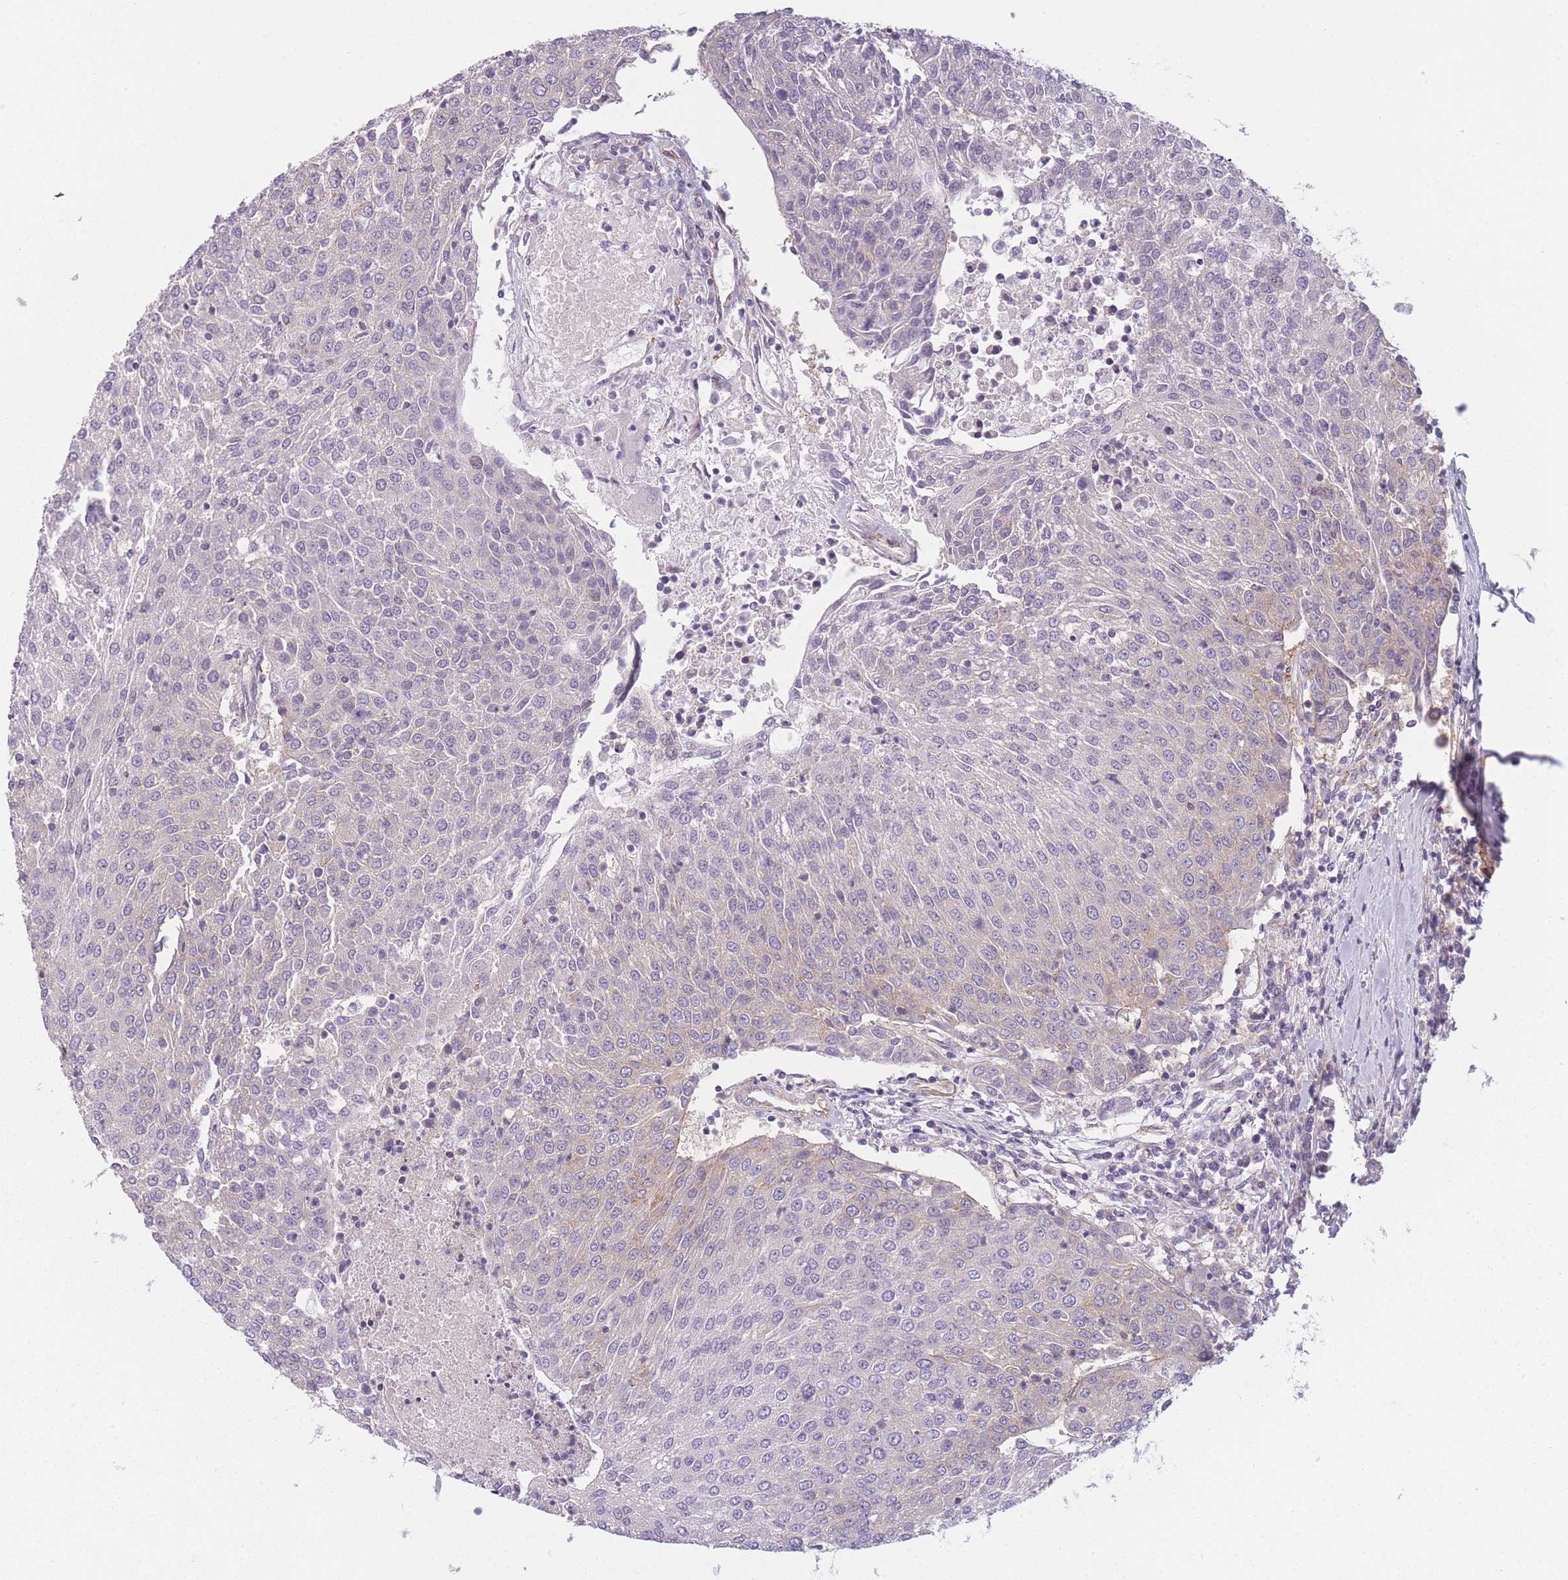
{"staining": {"intensity": "negative", "quantity": "none", "location": "none"}, "tissue": "urothelial cancer", "cell_type": "Tumor cells", "image_type": "cancer", "snomed": [{"axis": "morphology", "description": "Urothelial carcinoma, High grade"}, {"axis": "topography", "description": "Urinary bladder"}], "caption": "Immunohistochemical staining of urothelial cancer displays no significant expression in tumor cells.", "gene": "SLC7A6", "patient": {"sex": "female", "age": 85}}